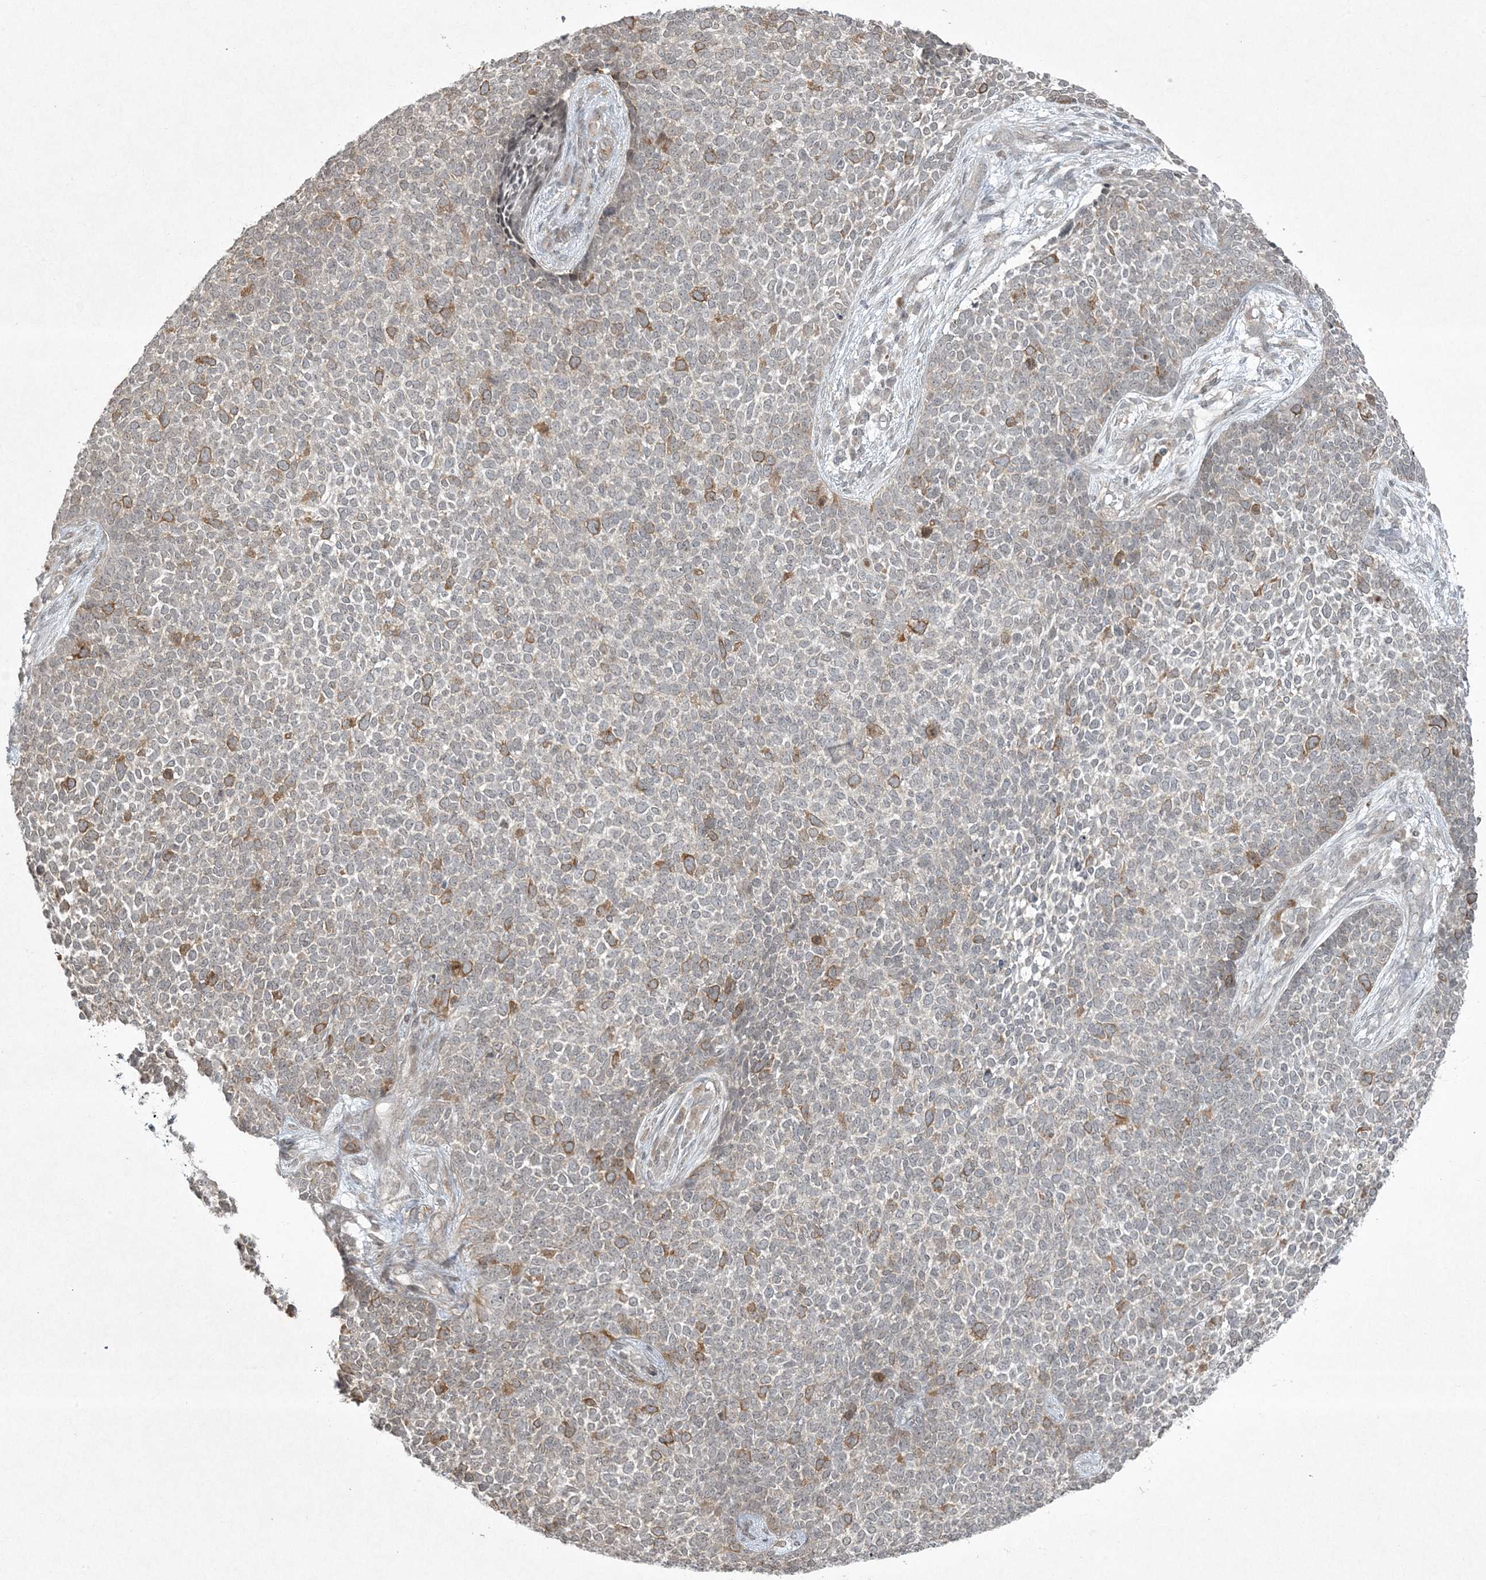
{"staining": {"intensity": "moderate", "quantity": "<25%", "location": "cytoplasmic/membranous"}, "tissue": "skin cancer", "cell_type": "Tumor cells", "image_type": "cancer", "snomed": [{"axis": "morphology", "description": "Basal cell carcinoma"}, {"axis": "topography", "description": "Skin"}], "caption": "Human skin cancer (basal cell carcinoma) stained with a brown dye demonstrates moderate cytoplasmic/membranous positive staining in about <25% of tumor cells.", "gene": "ZNF263", "patient": {"sex": "female", "age": 84}}